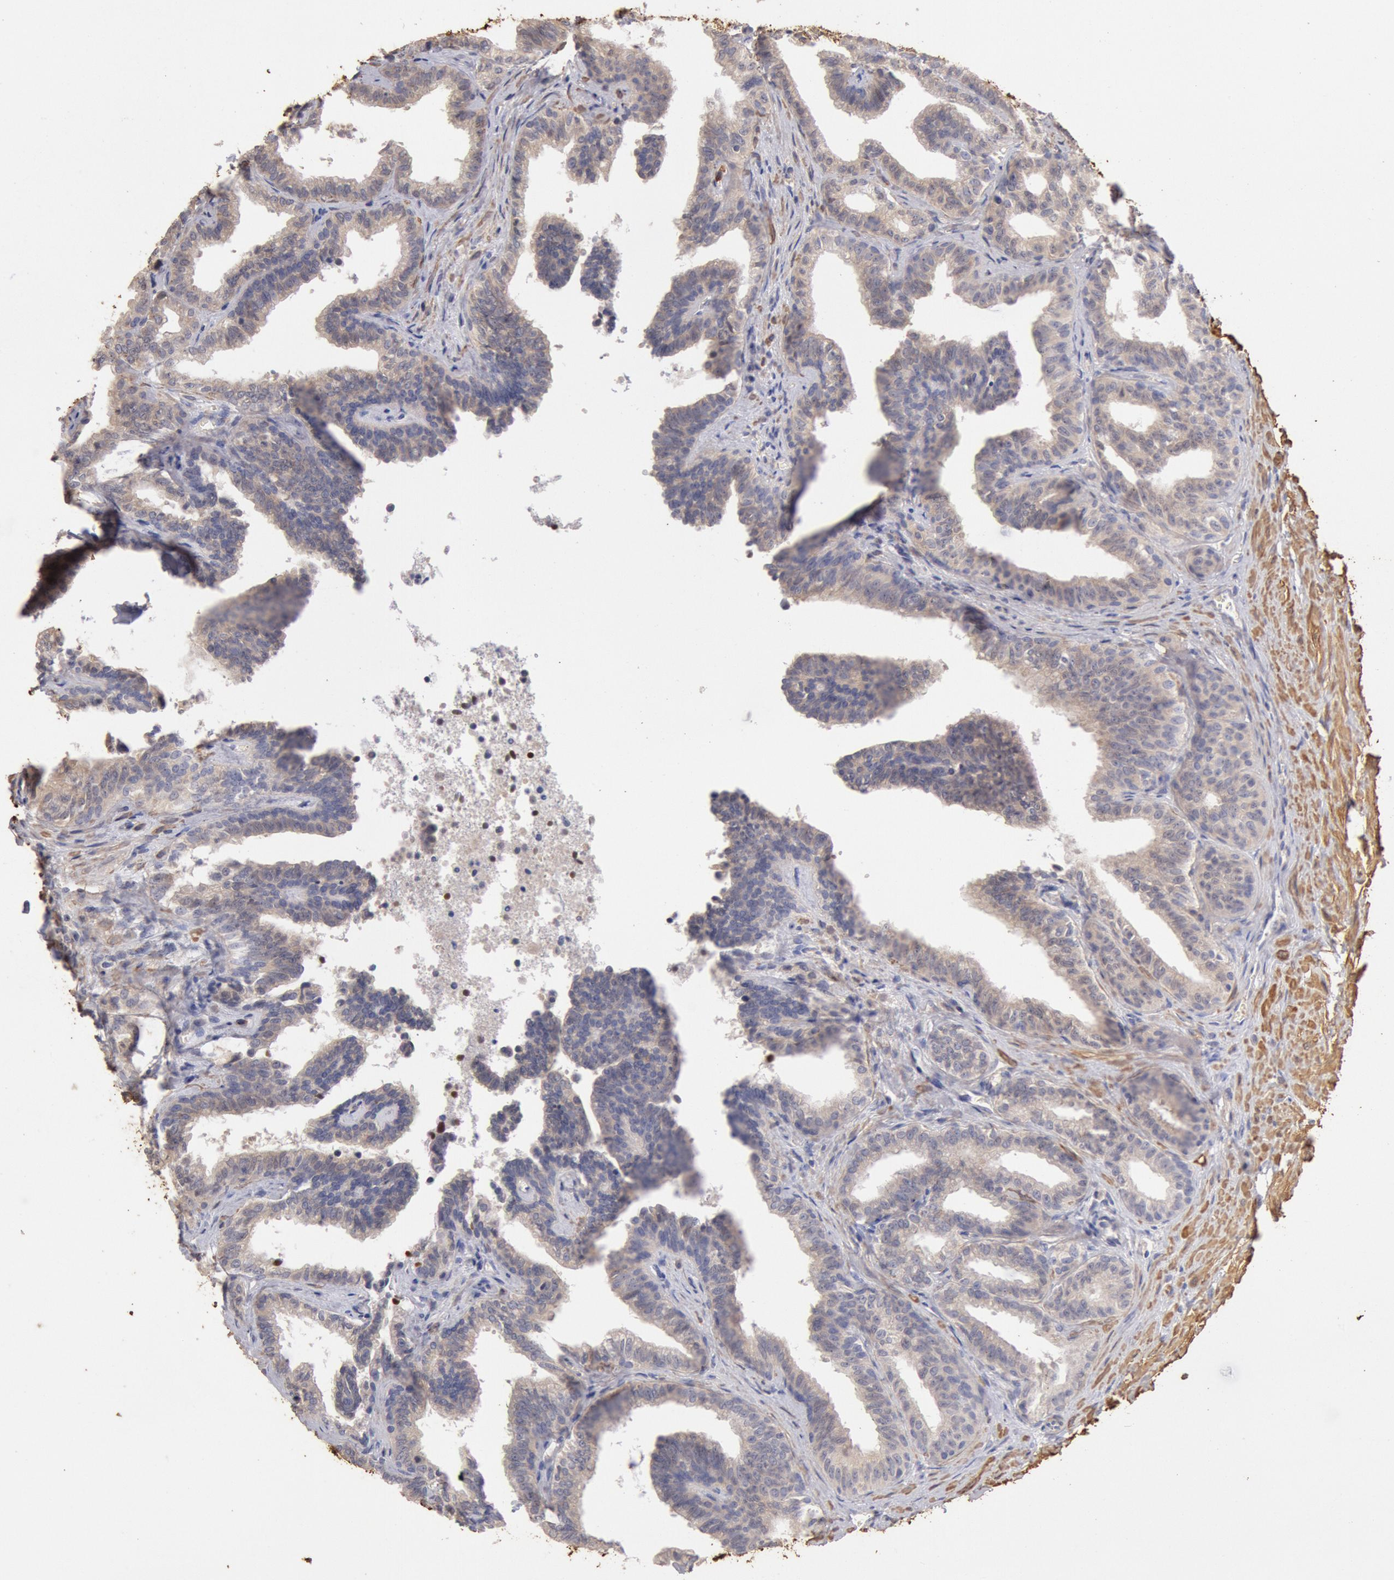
{"staining": {"intensity": "weak", "quantity": "25%-75%", "location": "cytoplasmic/membranous"}, "tissue": "seminal vesicle", "cell_type": "Glandular cells", "image_type": "normal", "snomed": [{"axis": "morphology", "description": "Normal tissue, NOS"}, {"axis": "topography", "description": "Seminal veicle"}], "caption": "Seminal vesicle was stained to show a protein in brown. There is low levels of weak cytoplasmic/membranous expression in approximately 25%-75% of glandular cells. Immunohistochemistry stains the protein in brown and the nuclei are stained blue.", "gene": "TMED8", "patient": {"sex": "male", "age": 26}}